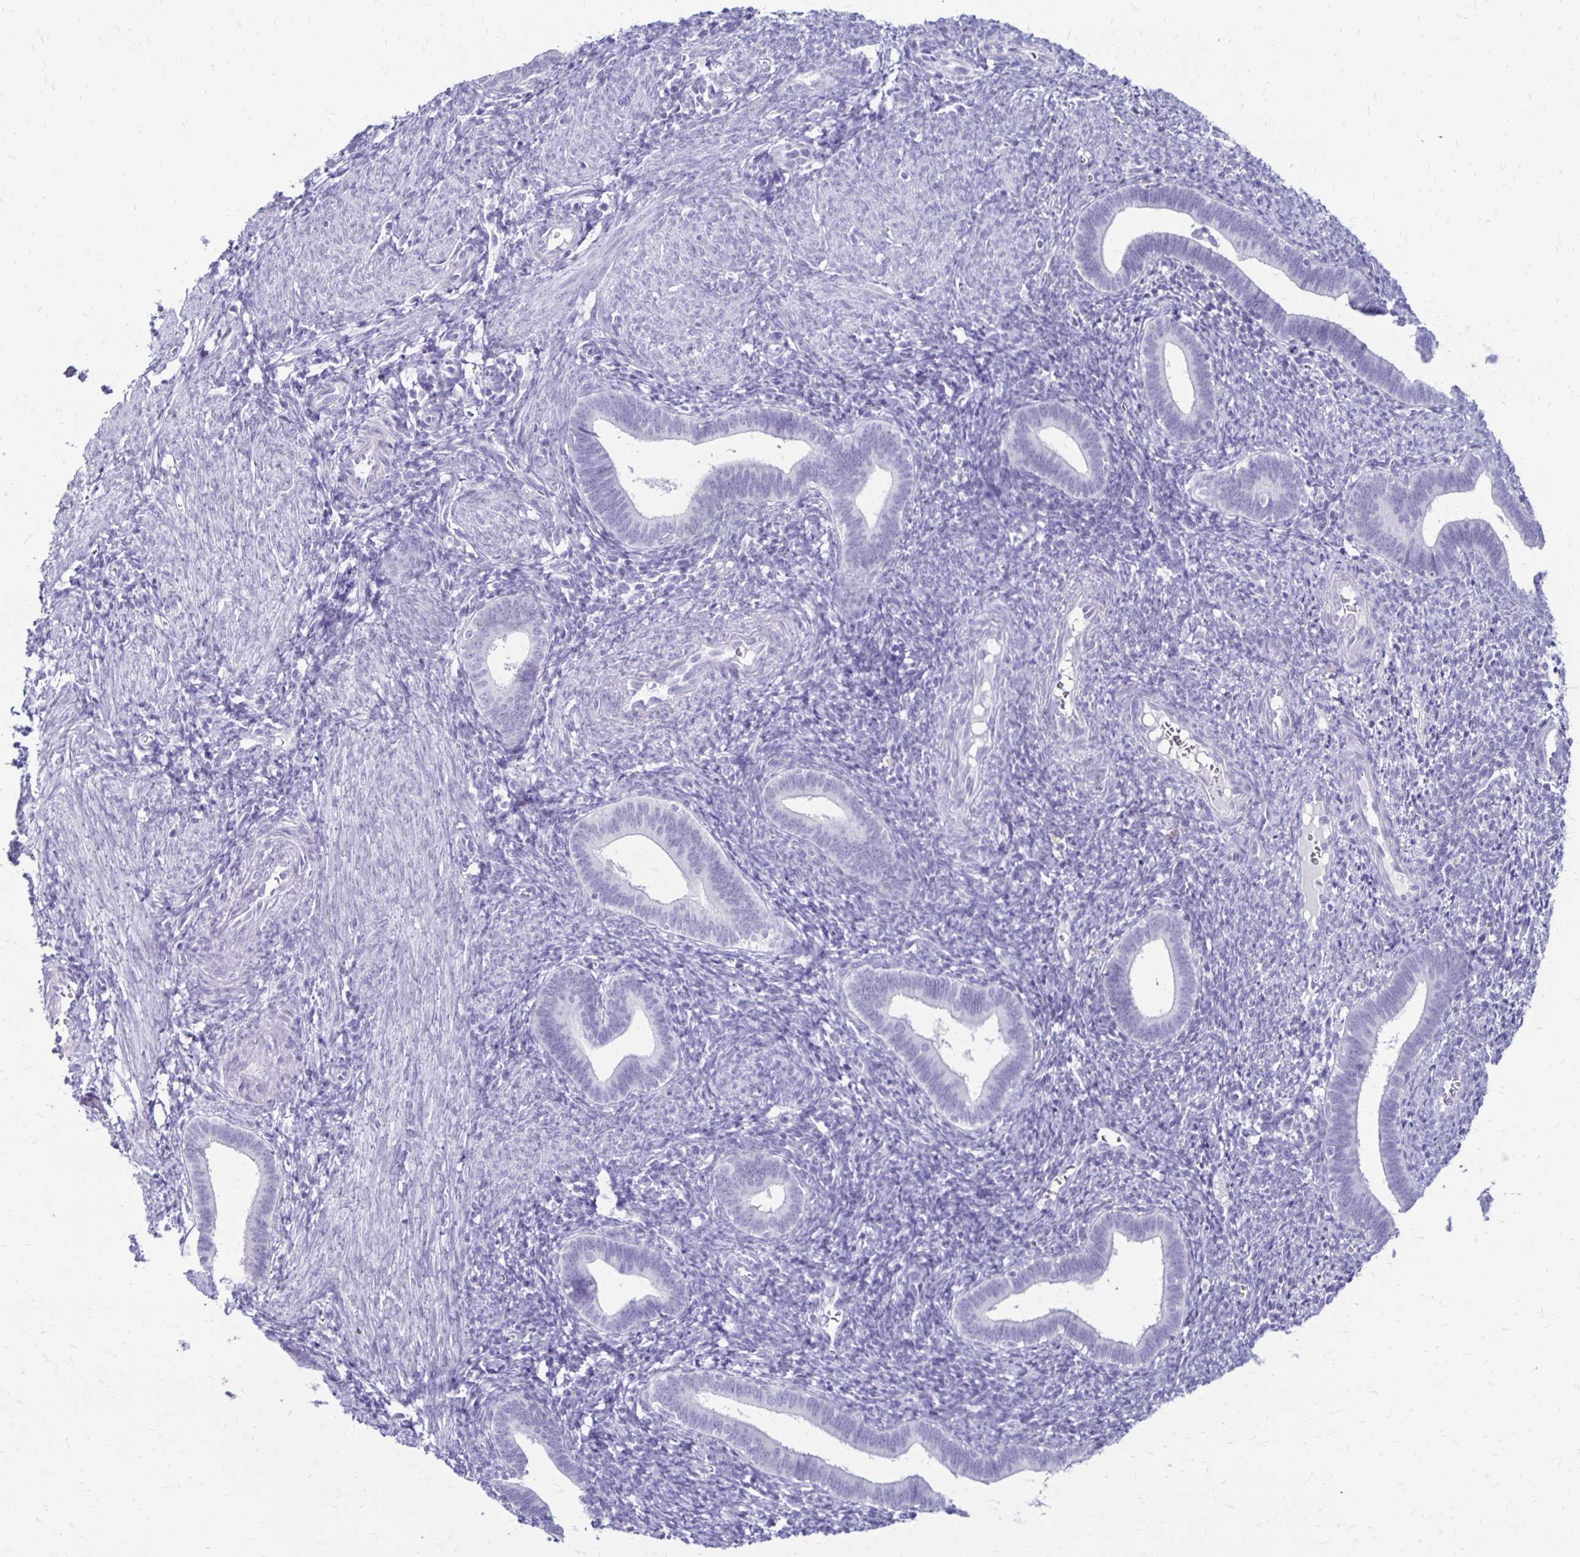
{"staining": {"intensity": "negative", "quantity": "none", "location": "none"}, "tissue": "endometrium", "cell_type": "Cells in endometrial stroma", "image_type": "normal", "snomed": [{"axis": "morphology", "description": "Normal tissue, NOS"}, {"axis": "topography", "description": "Endometrium"}], "caption": "DAB (3,3'-diaminobenzidine) immunohistochemical staining of normal human endometrium exhibits no significant staining in cells in endometrial stroma. (DAB (3,3'-diaminobenzidine) IHC with hematoxylin counter stain).", "gene": "RYR1", "patient": {"sex": "female", "age": 41}}